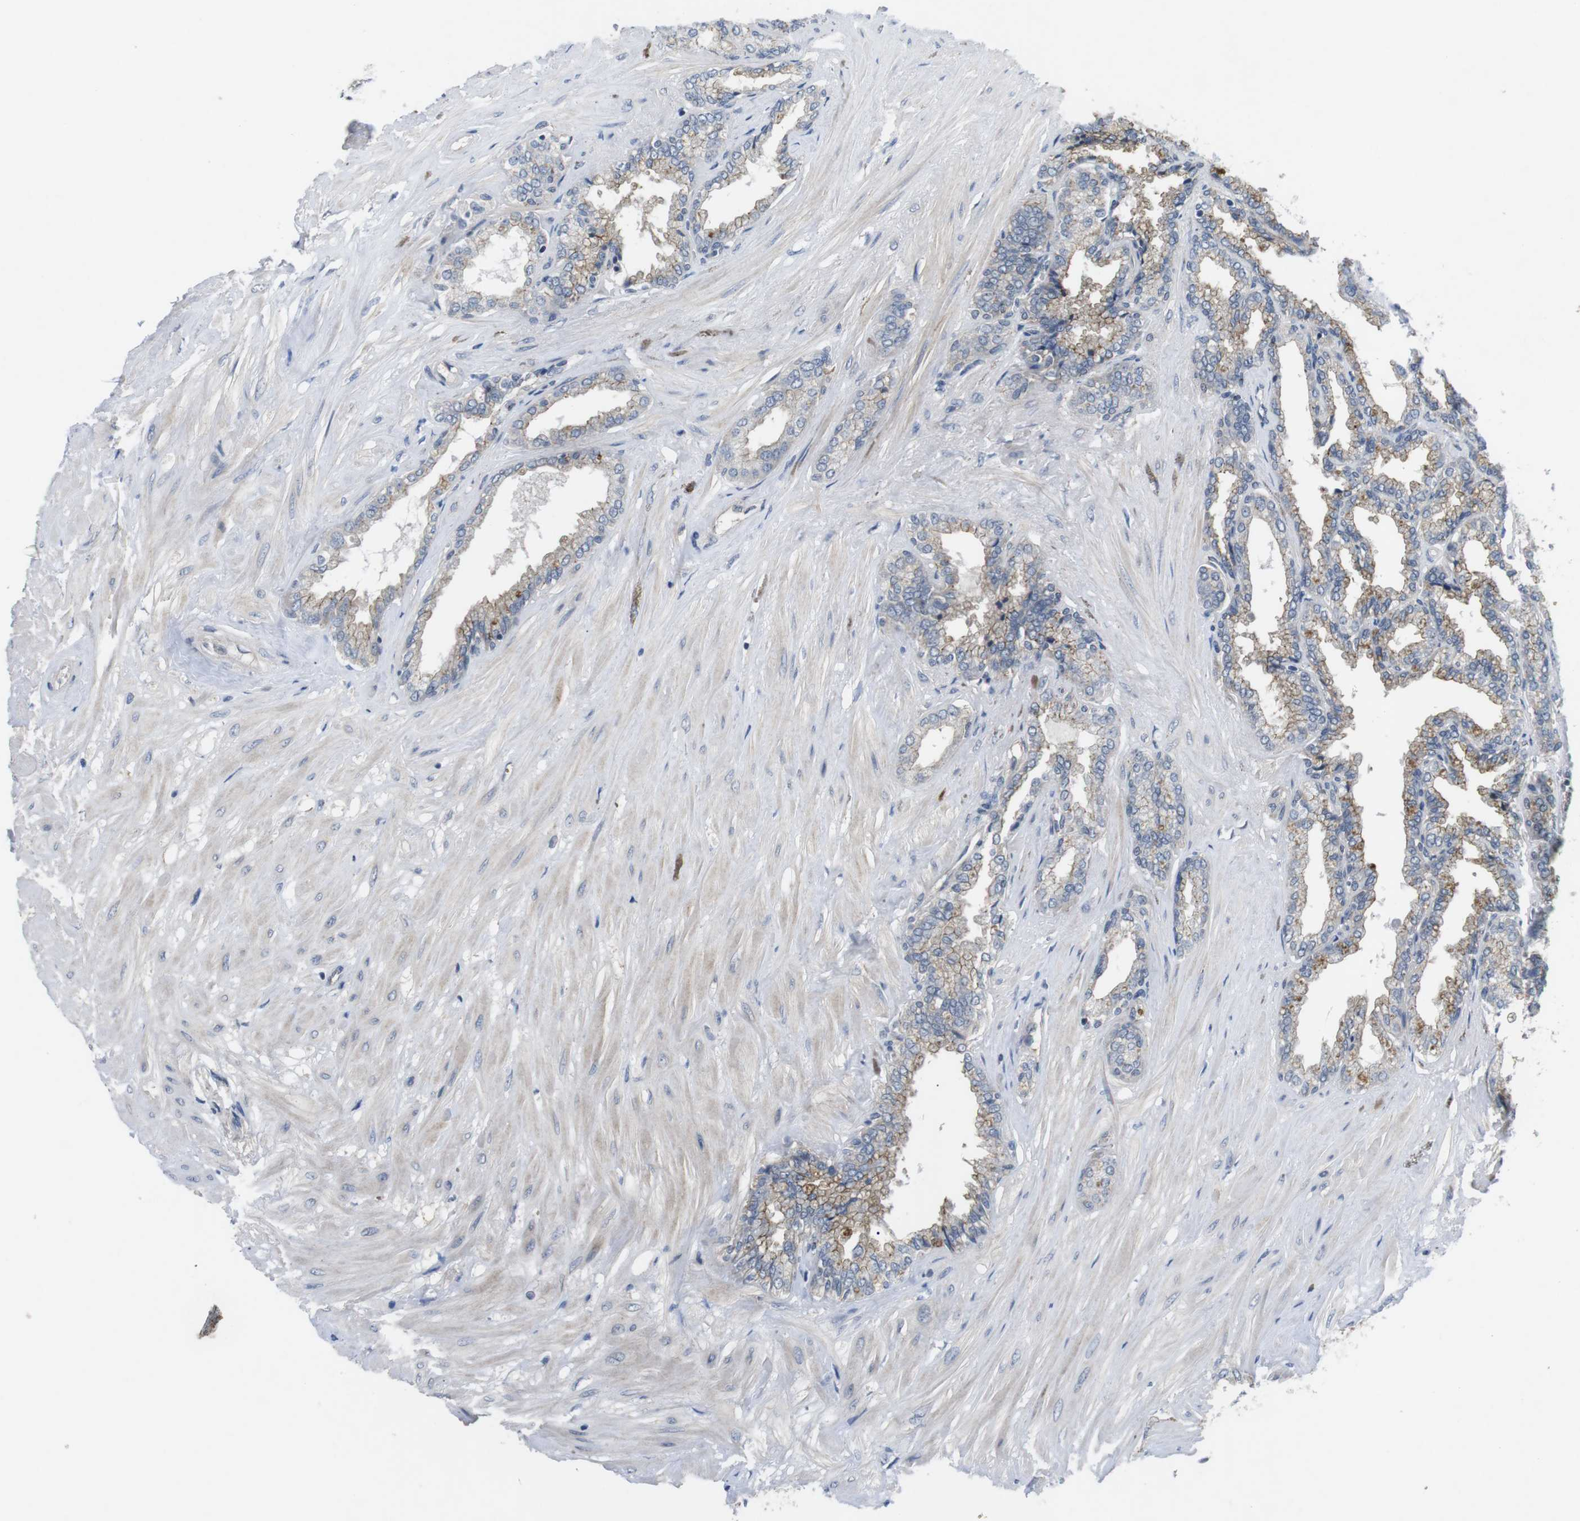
{"staining": {"intensity": "moderate", "quantity": "25%-75%", "location": "cytoplasmic/membranous"}, "tissue": "seminal vesicle", "cell_type": "Glandular cells", "image_type": "normal", "snomed": [{"axis": "morphology", "description": "Normal tissue, NOS"}, {"axis": "topography", "description": "Seminal veicle"}], "caption": "An IHC photomicrograph of unremarkable tissue is shown. Protein staining in brown labels moderate cytoplasmic/membranous positivity in seminal vesicle within glandular cells.", "gene": "NECTIN1", "patient": {"sex": "male", "age": 46}}